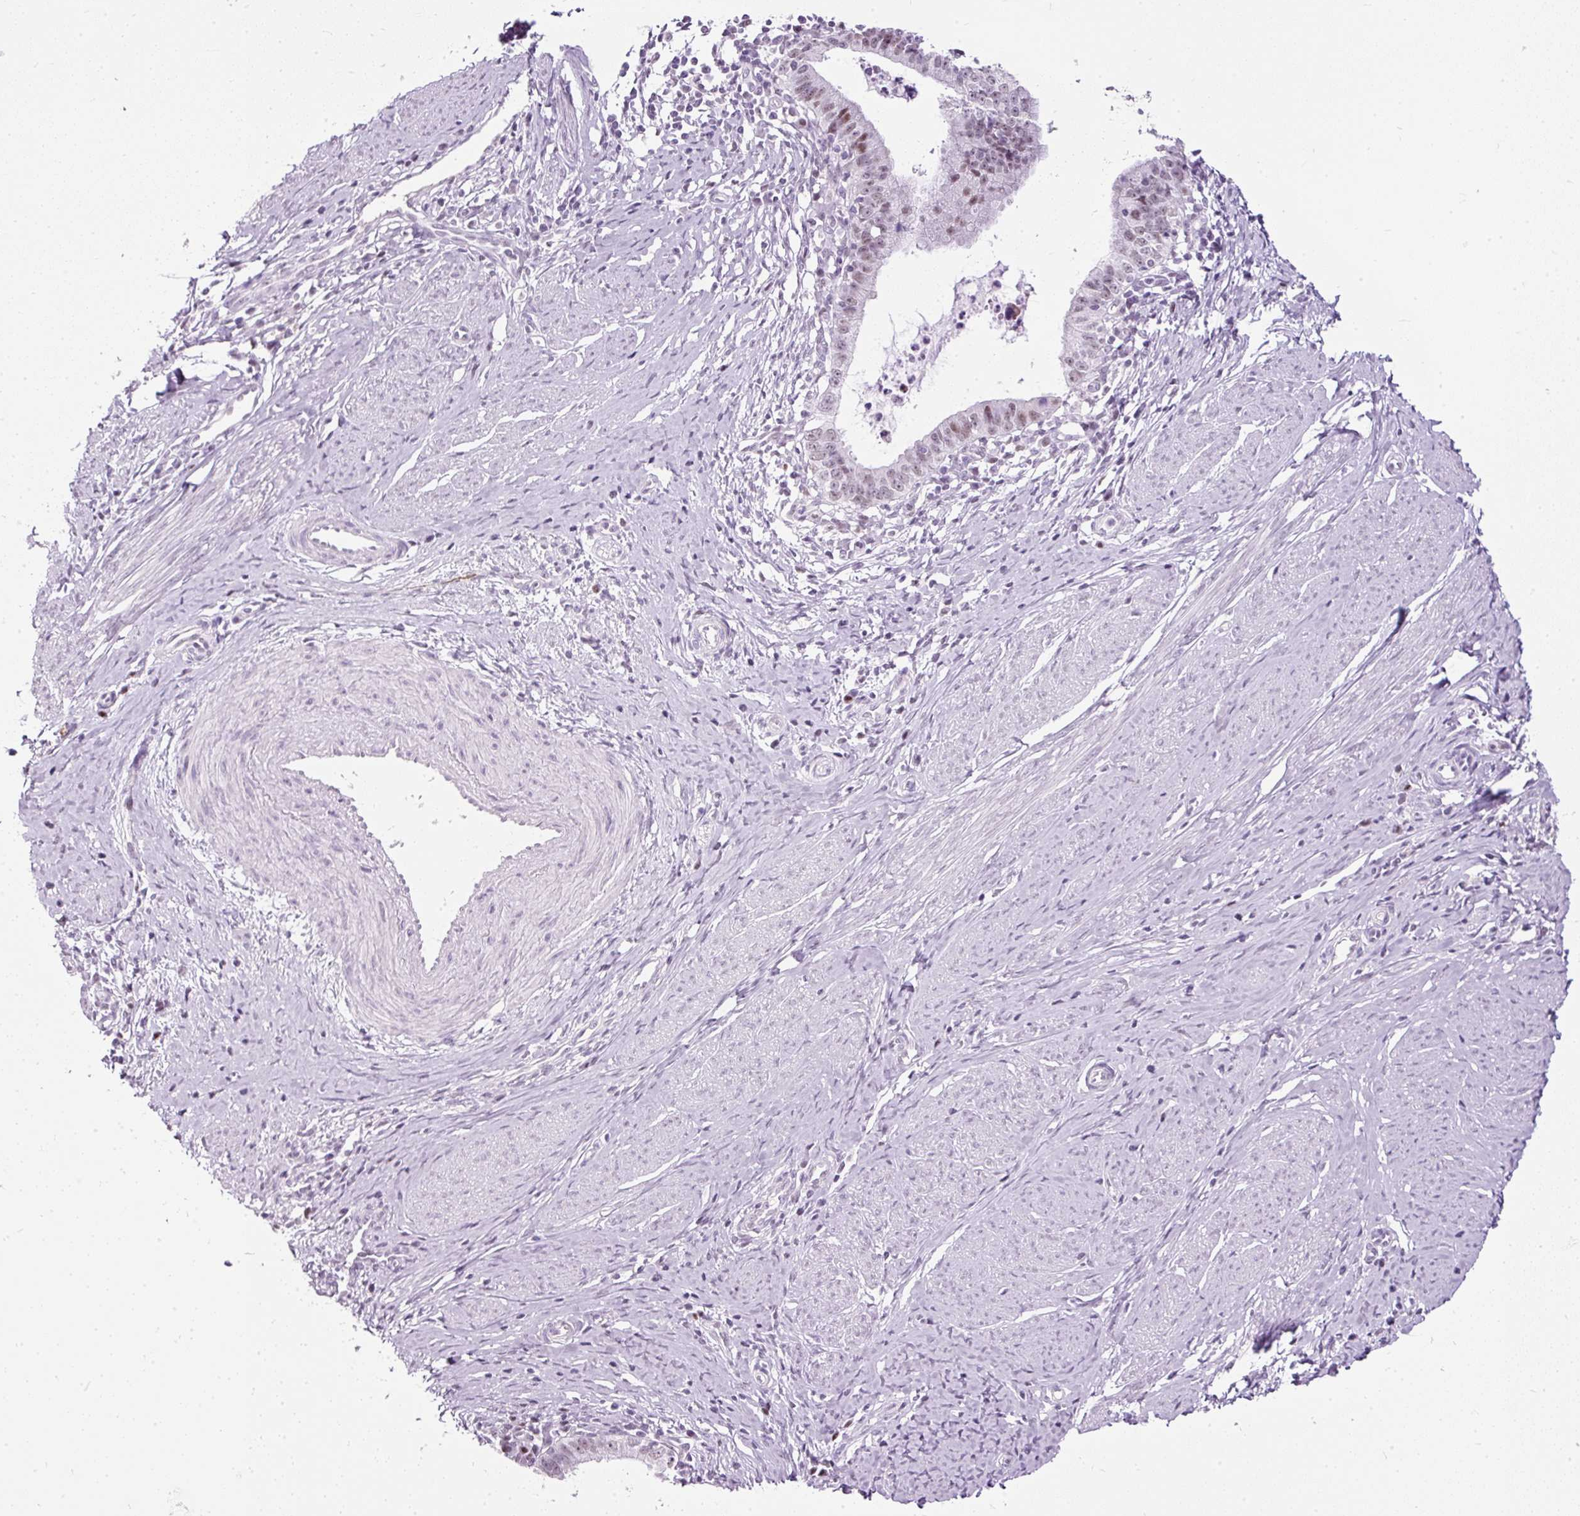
{"staining": {"intensity": "weak", "quantity": "25%-75%", "location": "nuclear"}, "tissue": "cervical cancer", "cell_type": "Tumor cells", "image_type": "cancer", "snomed": [{"axis": "morphology", "description": "Adenocarcinoma, NOS"}, {"axis": "topography", "description": "Cervix"}], "caption": "The photomicrograph displays immunohistochemical staining of cervical cancer. There is weak nuclear staining is appreciated in approximately 25%-75% of tumor cells.", "gene": "PDE6B", "patient": {"sex": "female", "age": 36}}